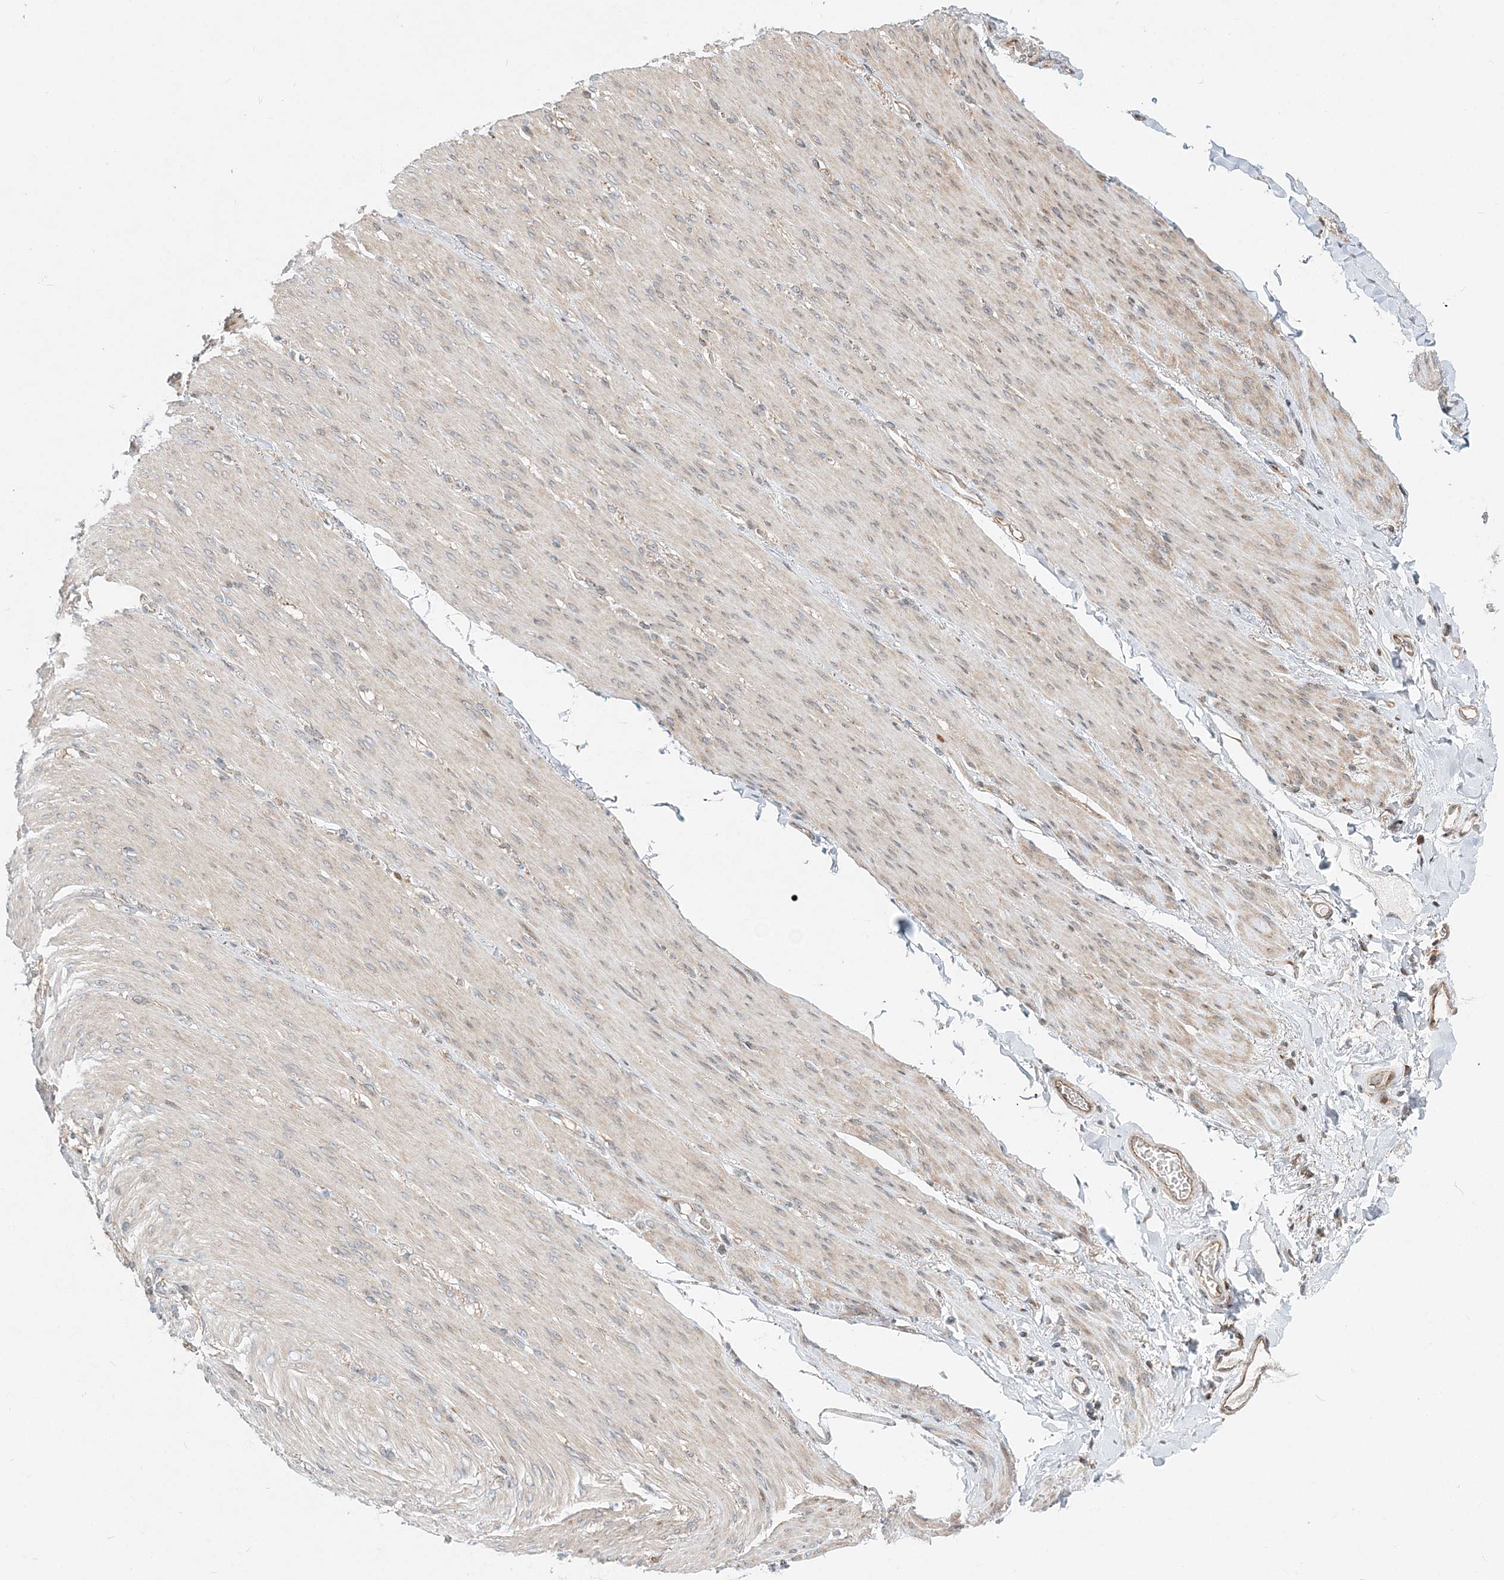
{"staining": {"intensity": "negative", "quantity": "none", "location": "none"}, "tissue": "adipose tissue", "cell_type": "Adipocytes", "image_type": "normal", "snomed": [{"axis": "morphology", "description": "Normal tissue, NOS"}, {"axis": "topography", "description": "Colon"}, {"axis": "topography", "description": "Peripheral nerve tissue"}], "caption": "Immunohistochemistry image of unremarkable adipose tissue stained for a protein (brown), which demonstrates no expression in adipocytes.", "gene": "CXXC5", "patient": {"sex": "female", "age": 61}}